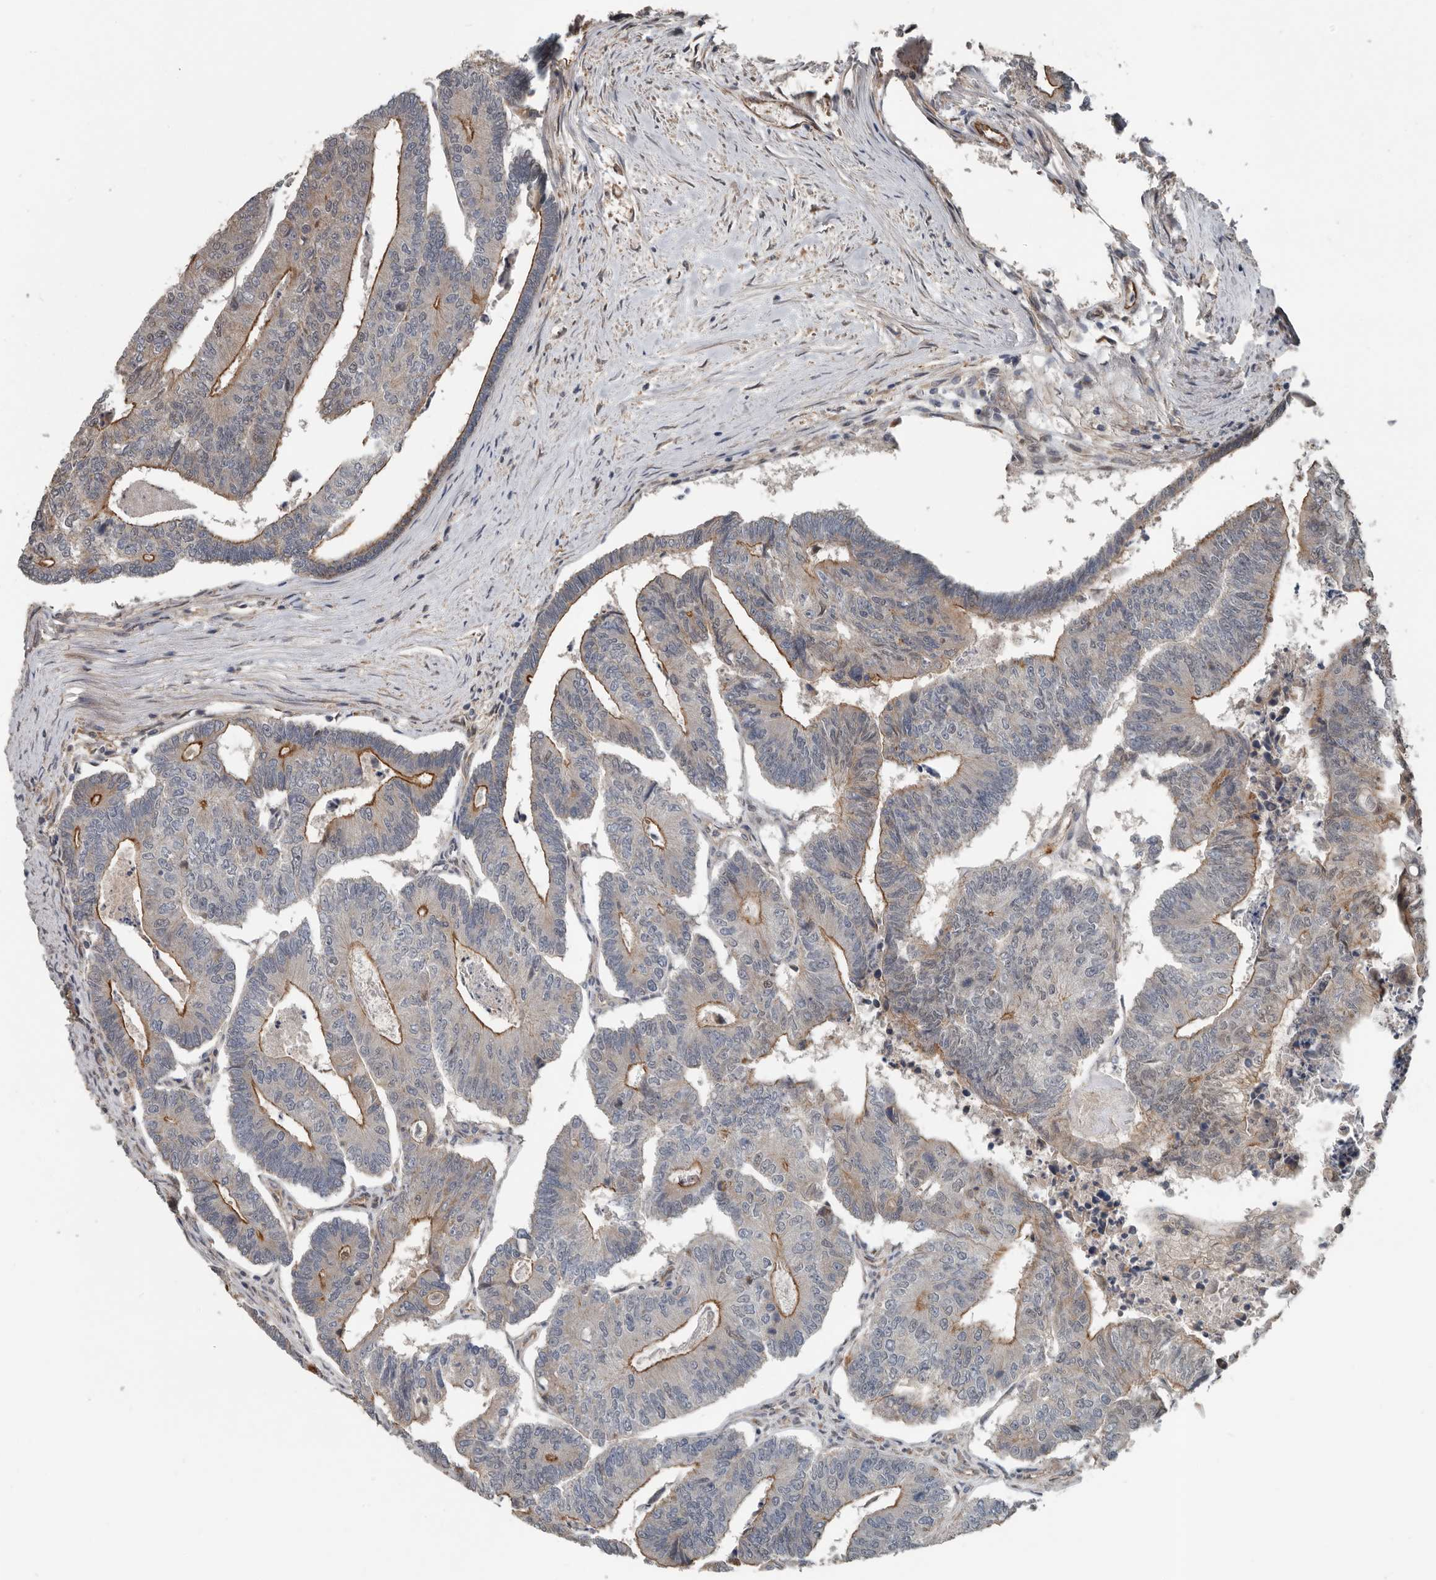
{"staining": {"intensity": "moderate", "quantity": "25%-75%", "location": "cytoplasmic/membranous"}, "tissue": "colorectal cancer", "cell_type": "Tumor cells", "image_type": "cancer", "snomed": [{"axis": "morphology", "description": "Adenocarcinoma, NOS"}, {"axis": "topography", "description": "Colon"}], "caption": "Colorectal cancer stained with a protein marker exhibits moderate staining in tumor cells.", "gene": "YOD1", "patient": {"sex": "female", "age": 67}}